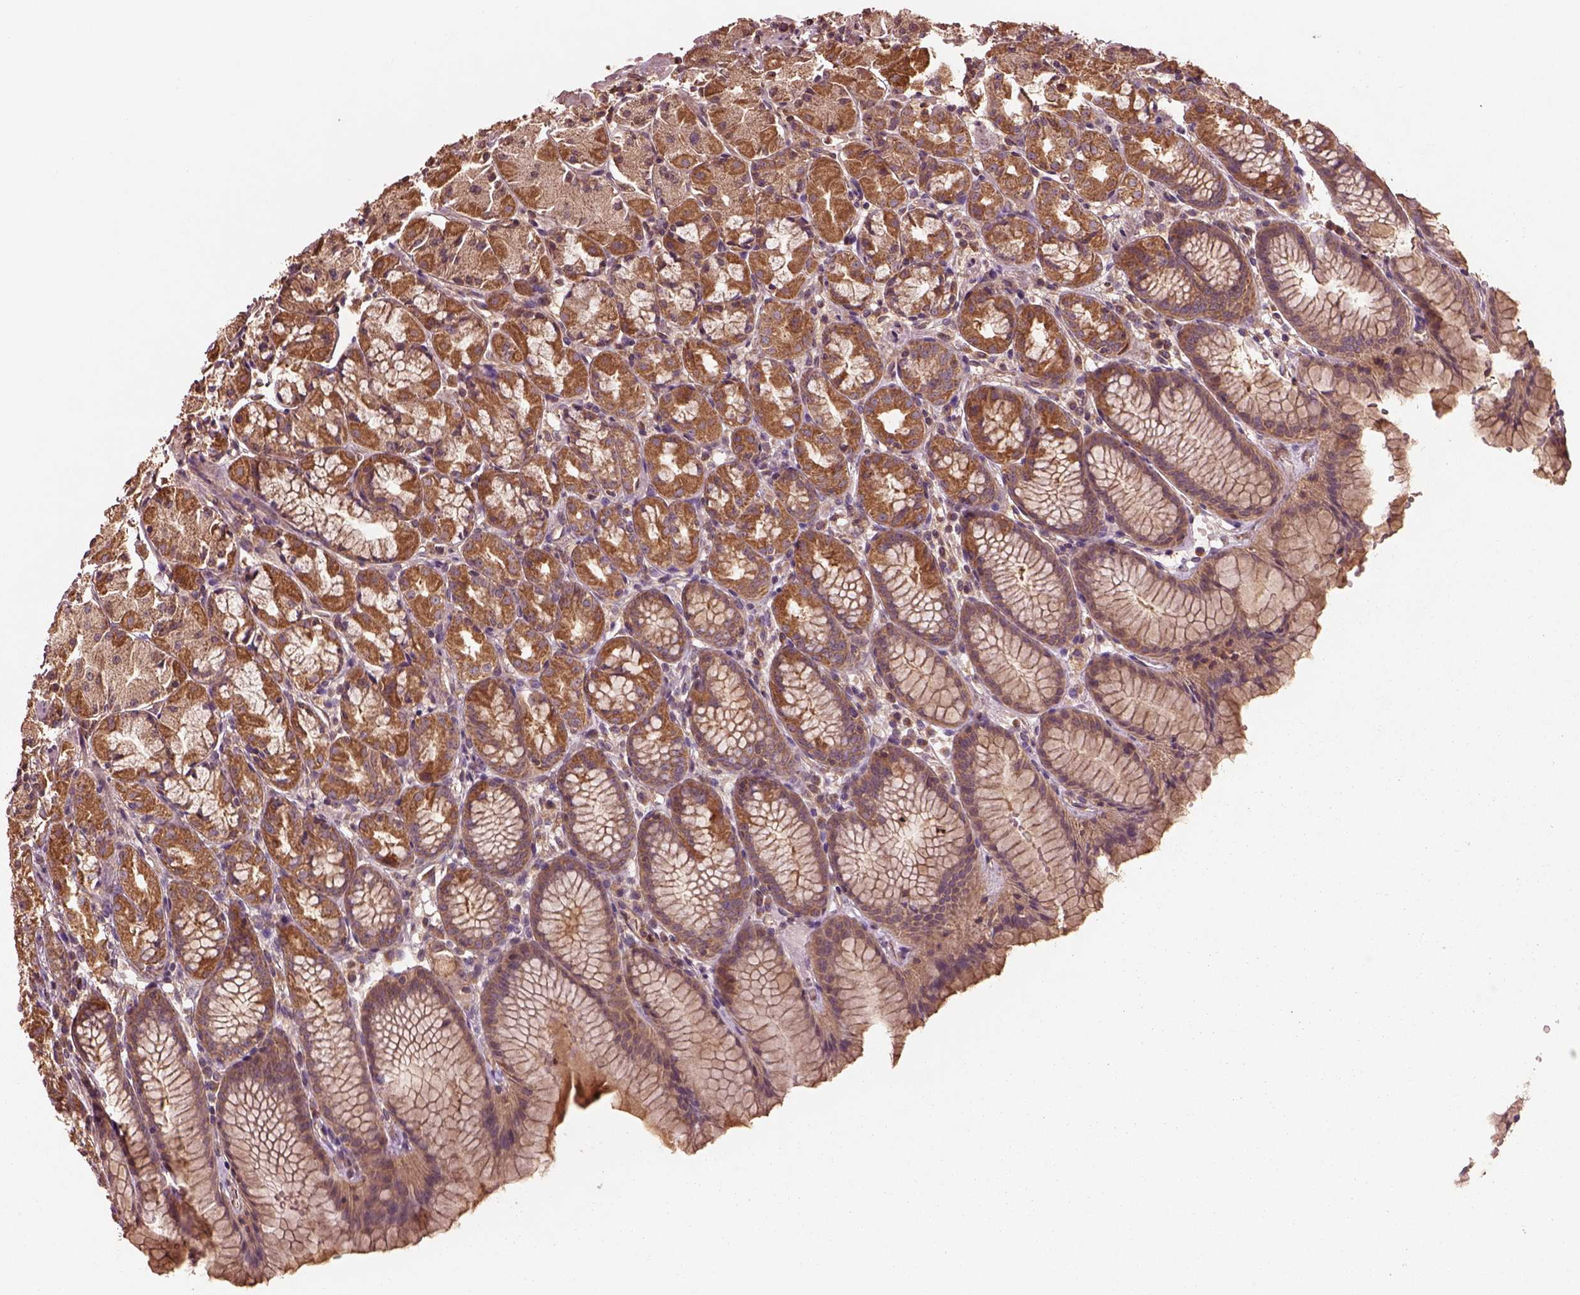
{"staining": {"intensity": "strong", "quantity": "25%-75%", "location": "cytoplasmic/membranous"}, "tissue": "stomach", "cell_type": "Glandular cells", "image_type": "normal", "snomed": [{"axis": "morphology", "description": "Normal tissue, NOS"}, {"axis": "topography", "description": "Stomach, upper"}], "caption": "Immunohistochemistry (IHC) micrograph of normal stomach: human stomach stained using immunohistochemistry (IHC) displays high levels of strong protein expression localized specifically in the cytoplasmic/membranous of glandular cells, appearing as a cytoplasmic/membranous brown color.", "gene": "TRADD", "patient": {"sex": "male", "age": 47}}